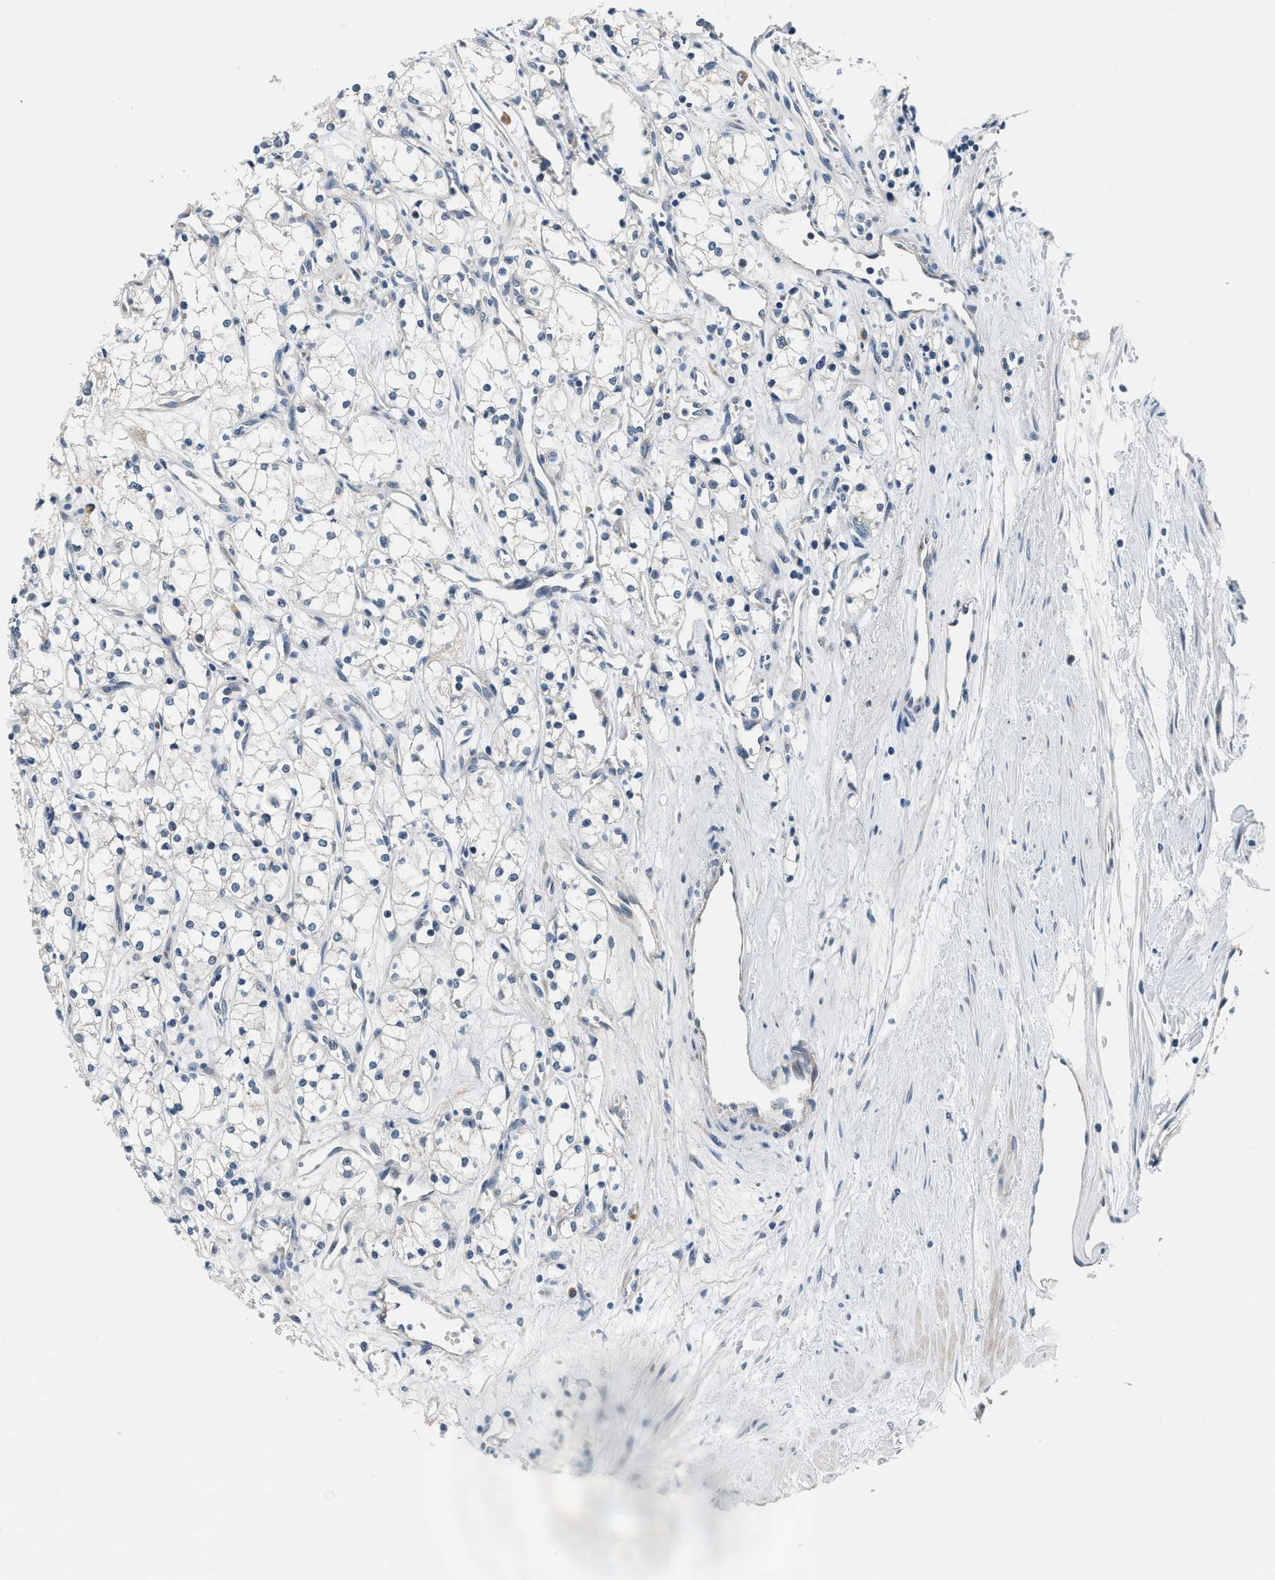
{"staining": {"intensity": "negative", "quantity": "none", "location": "none"}, "tissue": "renal cancer", "cell_type": "Tumor cells", "image_type": "cancer", "snomed": [{"axis": "morphology", "description": "Adenocarcinoma, NOS"}, {"axis": "topography", "description": "Kidney"}], "caption": "Adenocarcinoma (renal) was stained to show a protein in brown. There is no significant staining in tumor cells.", "gene": "YAE1", "patient": {"sex": "male", "age": 59}}